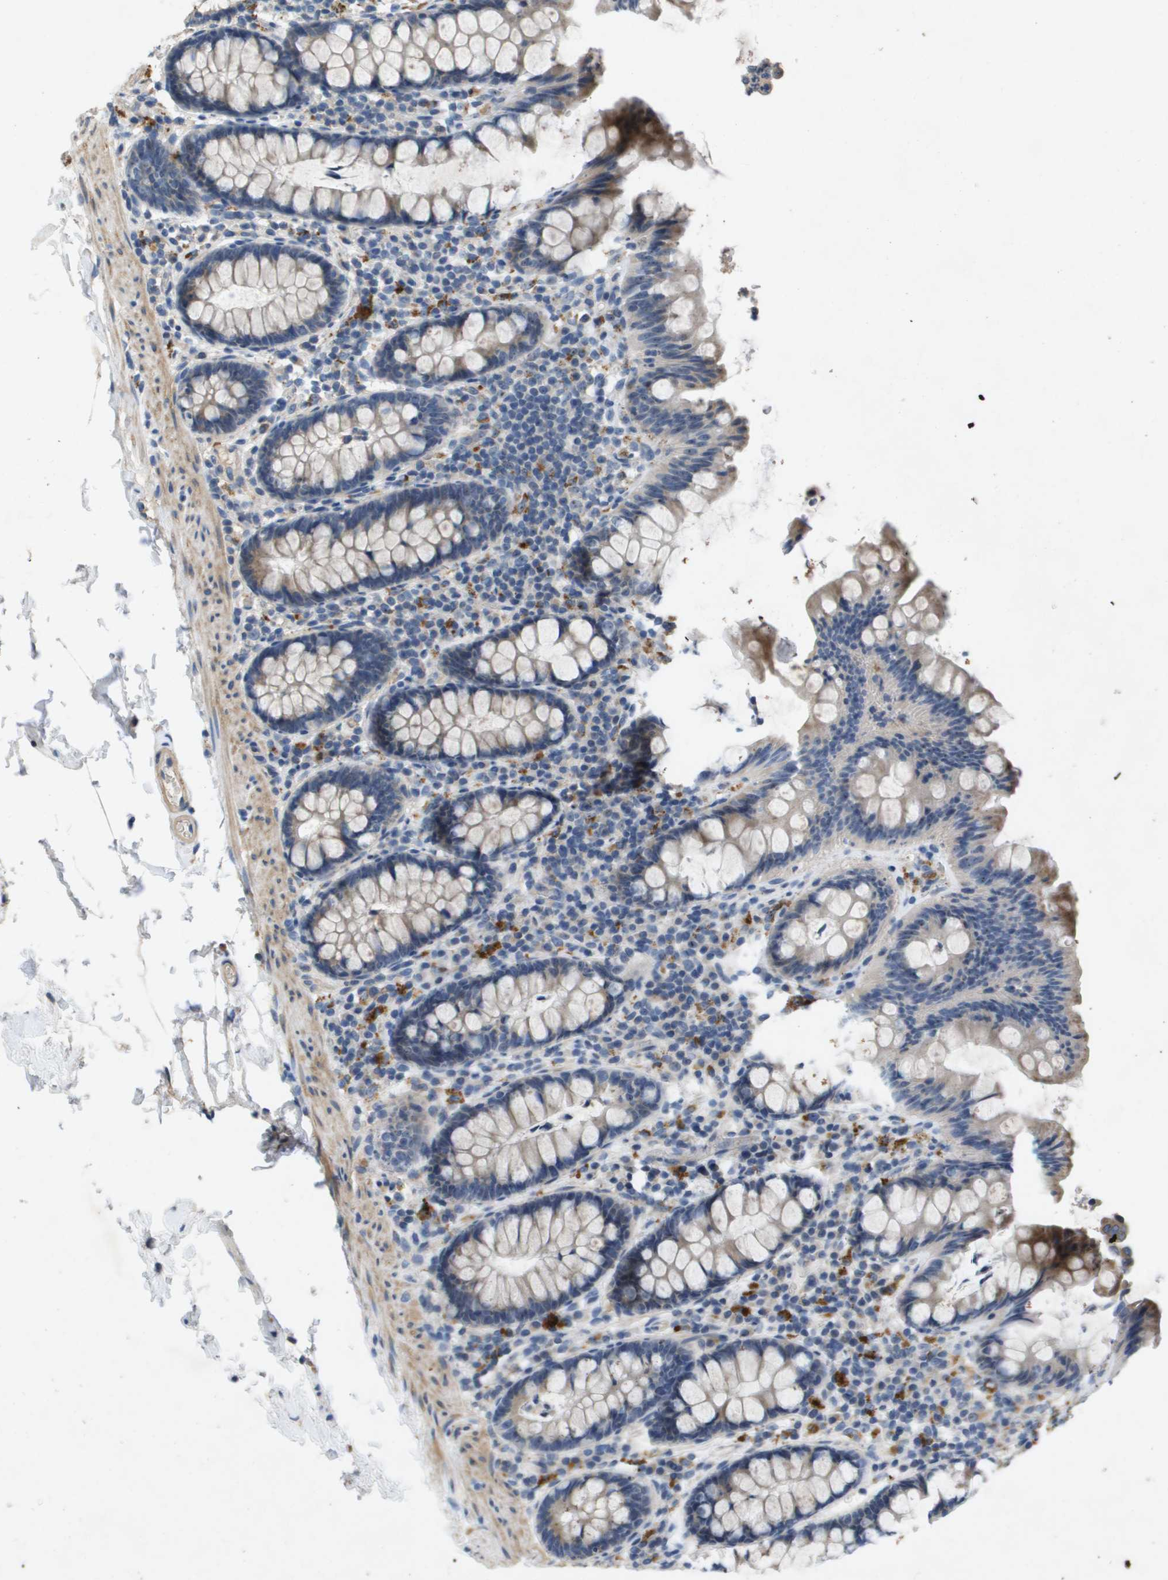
{"staining": {"intensity": "weak", "quantity": ">75%", "location": "cytoplasmic/membranous"}, "tissue": "colon", "cell_type": "Endothelial cells", "image_type": "normal", "snomed": [{"axis": "morphology", "description": "Normal tissue, NOS"}, {"axis": "topography", "description": "Colon"}], "caption": "This photomicrograph reveals immunohistochemistry staining of benign human colon, with low weak cytoplasmic/membranous expression in approximately >75% of endothelial cells.", "gene": "B3GNT5", "patient": {"sex": "female", "age": 80}}